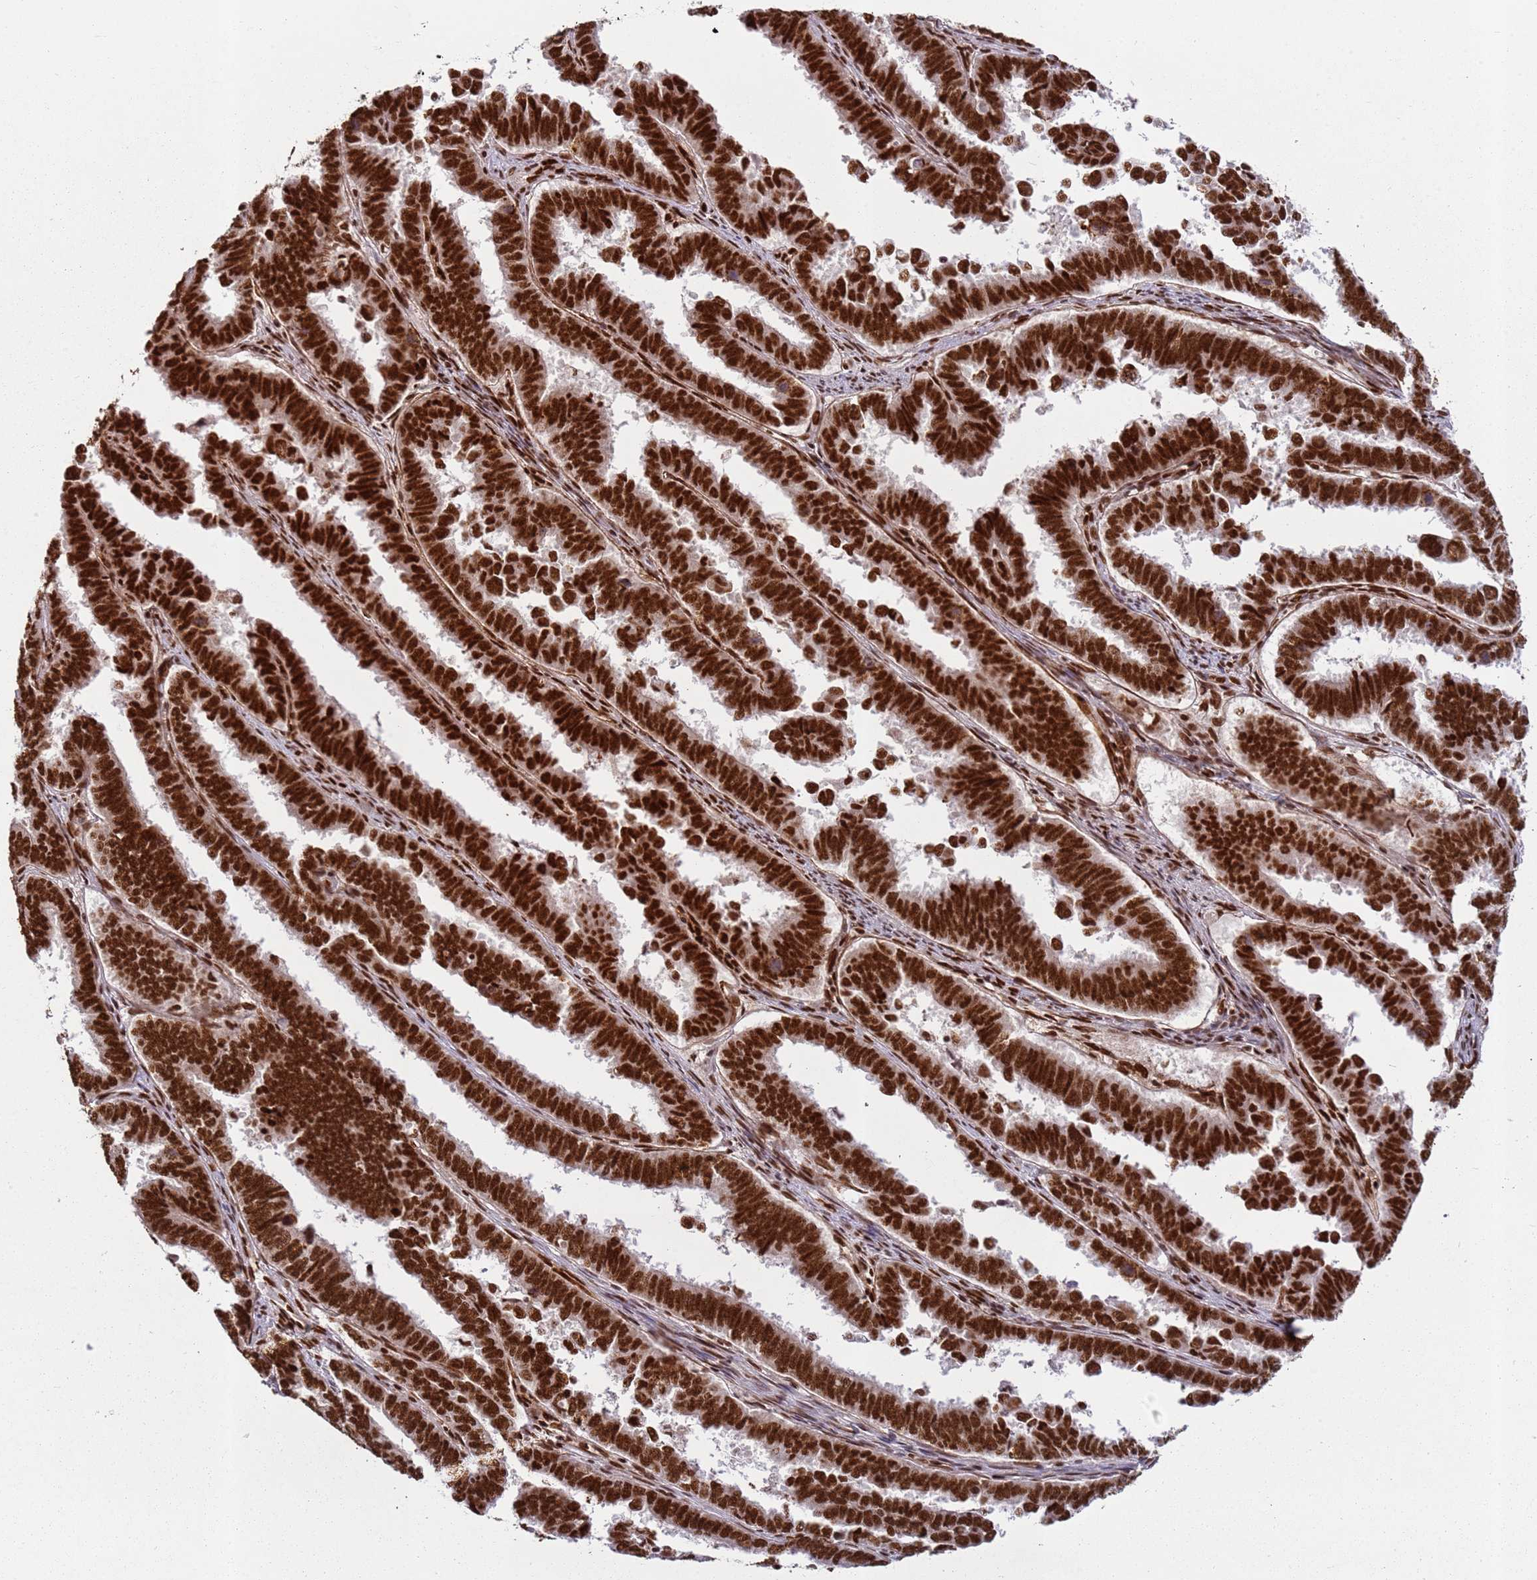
{"staining": {"intensity": "strong", "quantity": ">75%", "location": "nuclear"}, "tissue": "endometrial cancer", "cell_type": "Tumor cells", "image_type": "cancer", "snomed": [{"axis": "morphology", "description": "Adenocarcinoma, NOS"}, {"axis": "topography", "description": "Endometrium"}], "caption": "IHC staining of endometrial cancer, which demonstrates high levels of strong nuclear staining in approximately >75% of tumor cells indicating strong nuclear protein expression. The staining was performed using DAB (3,3'-diaminobenzidine) (brown) for protein detection and nuclei were counterstained in hematoxylin (blue).", "gene": "TENT4A", "patient": {"sex": "female", "age": 75}}